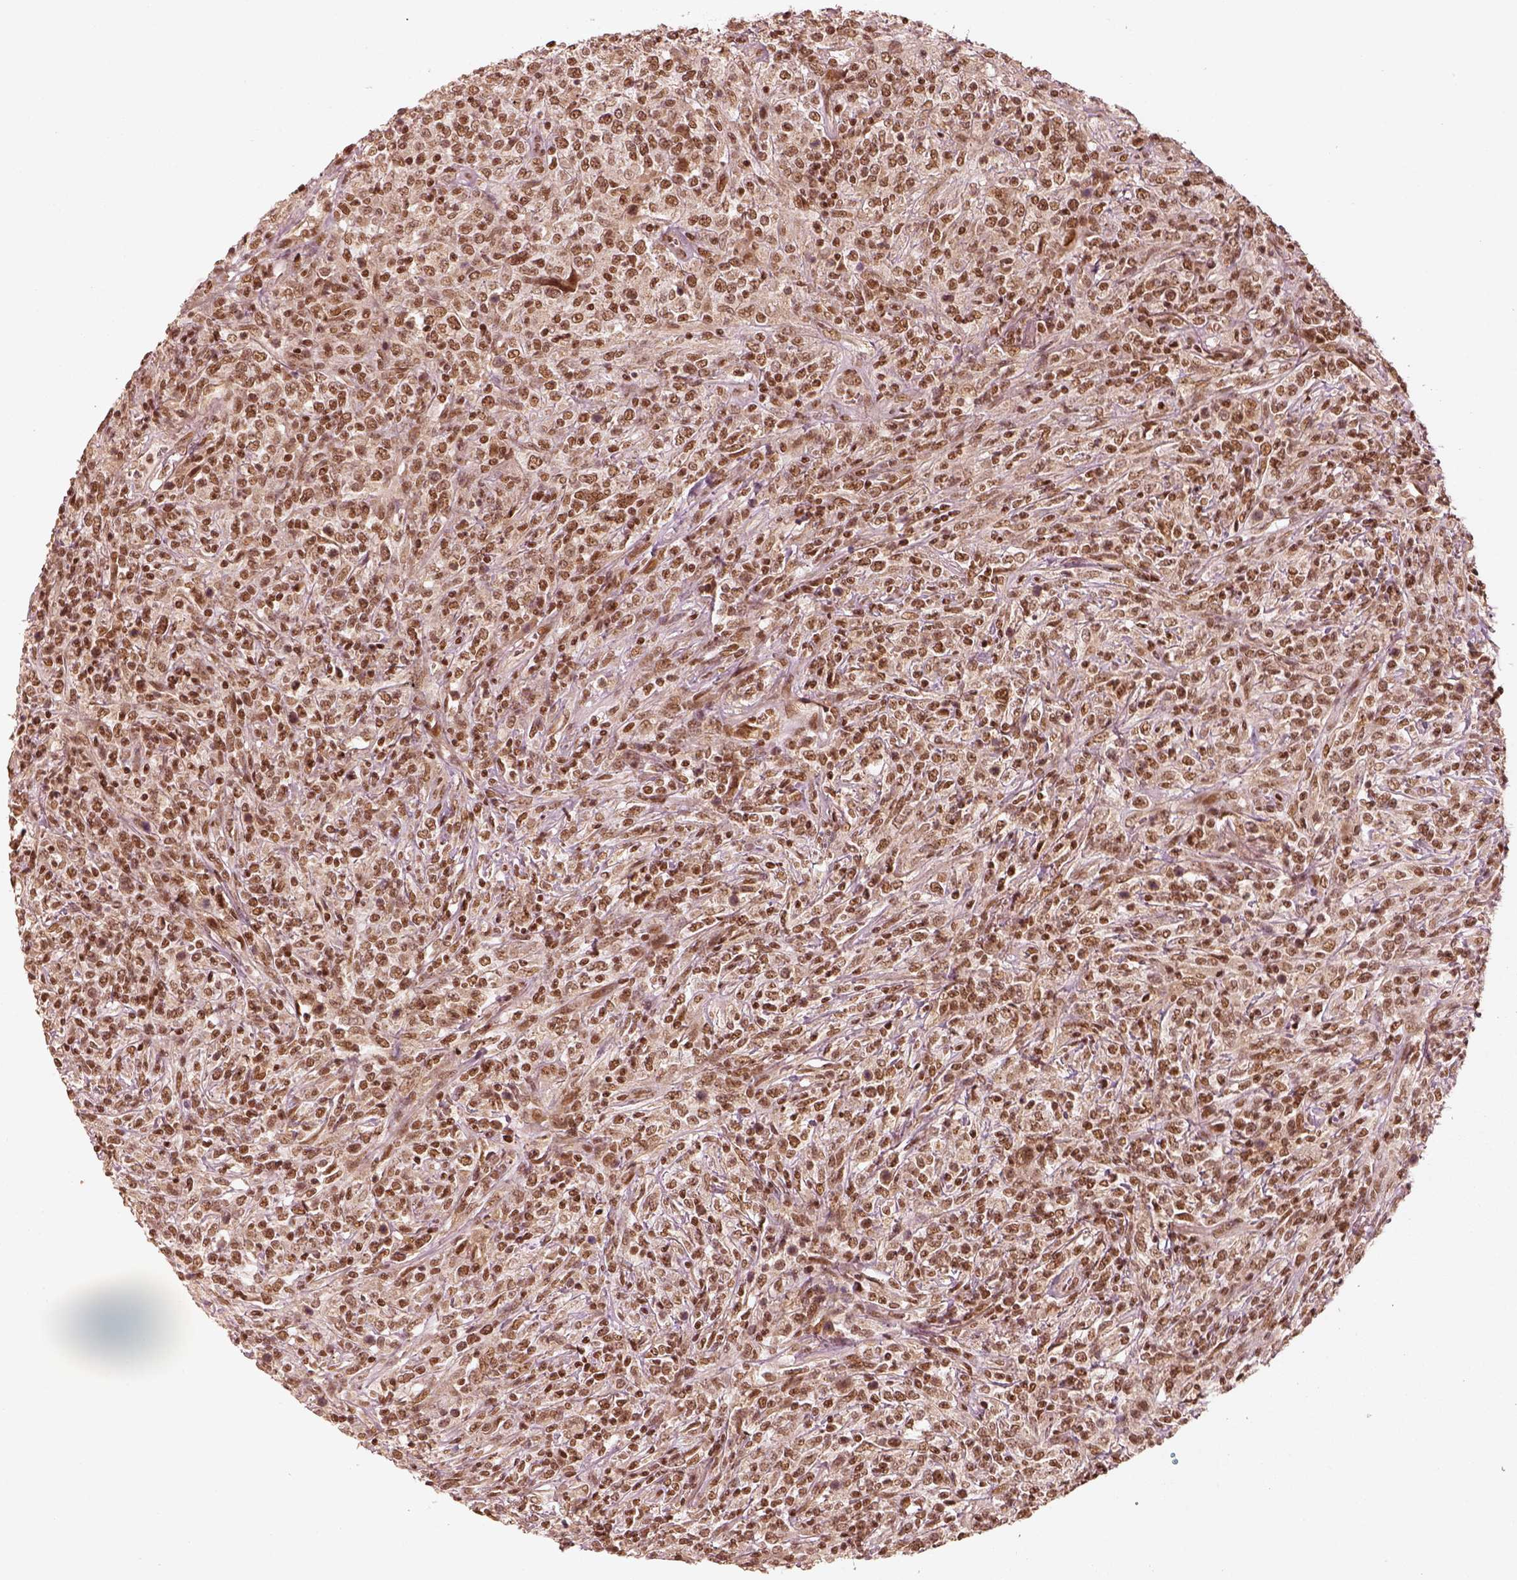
{"staining": {"intensity": "moderate", "quantity": ">75%", "location": "nuclear"}, "tissue": "lymphoma", "cell_type": "Tumor cells", "image_type": "cancer", "snomed": [{"axis": "morphology", "description": "Malignant lymphoma, non-Hodgkin's type, High grade"}, {"axis": "topography", "description": "Lung"}], "caption": "Immunohistochemical staining of human lymphoma displays medium levels of moderate nuclear protein expression in approximately >75% of tumor cells.", "gene": "GMEB2", "patient": {"sex": "male", "age": 79}}